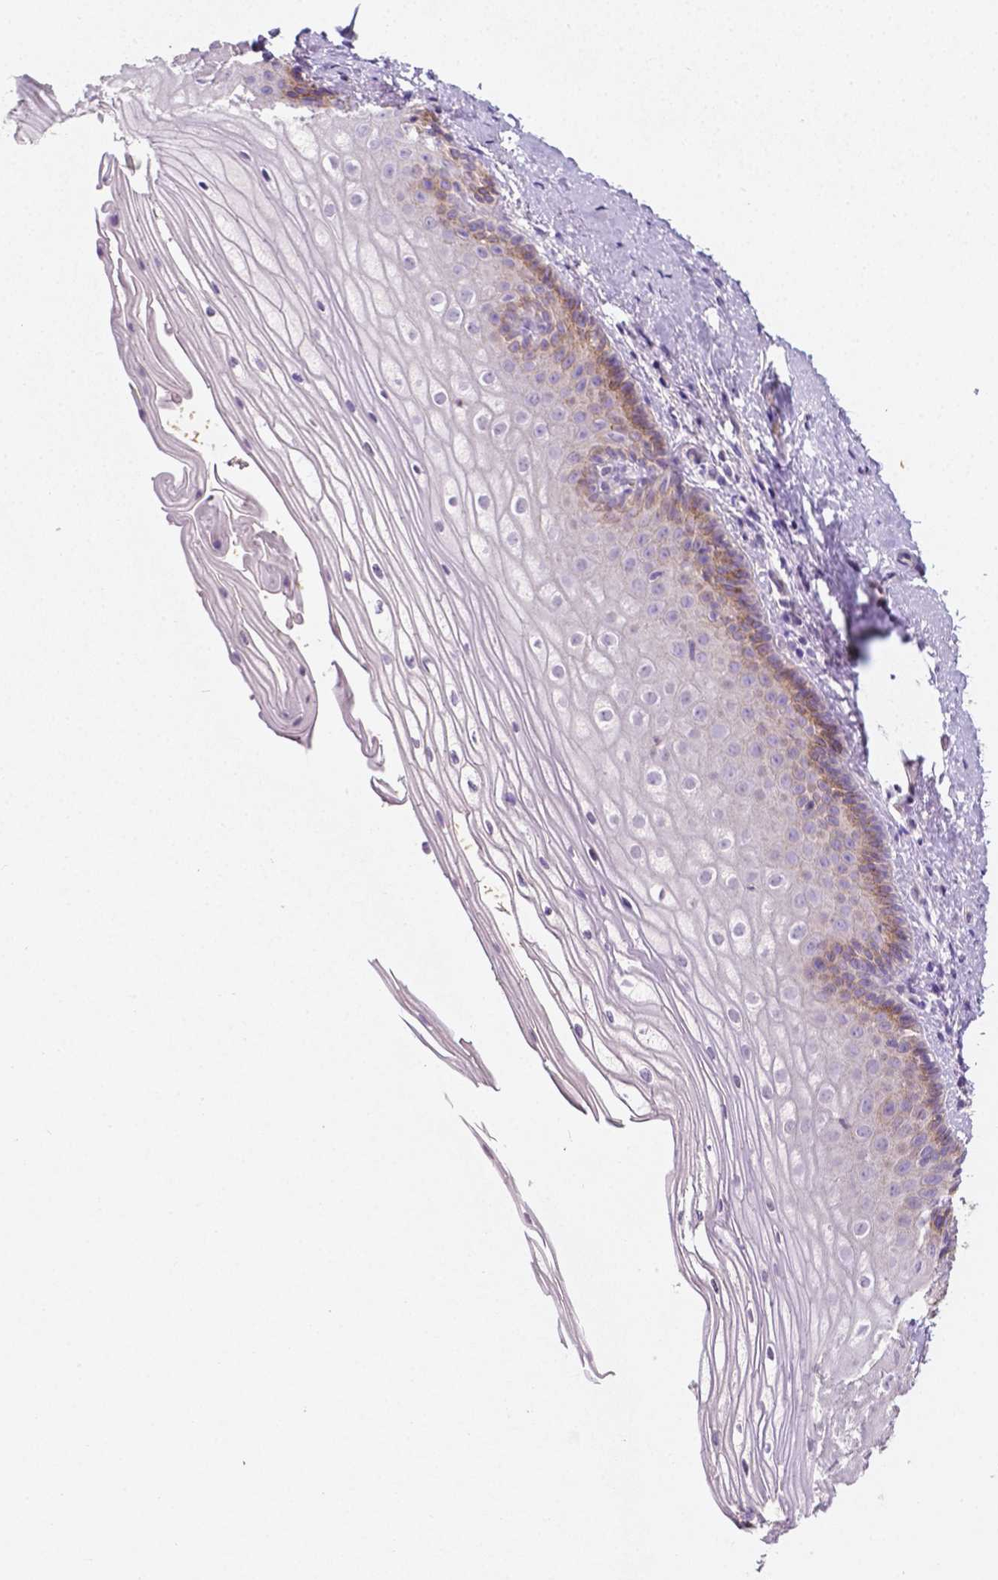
{"staining": {"intensity": "weak", "quantity": "<25%", "location": "cytoplasmic/membranous"}, "tissue": "vagina", "cell_type": "Squamous epithelial cells", "image_type": "normal", "snomed": [{"axis": "morphology", "description": "Normal tissue, NOS"}, {"axis": "topography", "description": "Vagina"}], "caption": "IHC of benign vagina demonstrates no staining in squamous epithelial cells. (Stains: DAB immunohistochemistry with hematoxylin counter stain, Microscopy: brightfield microscopy at high magnification).", "gene": "EGFR", "patient": {"sex": "female", "age": 52}}